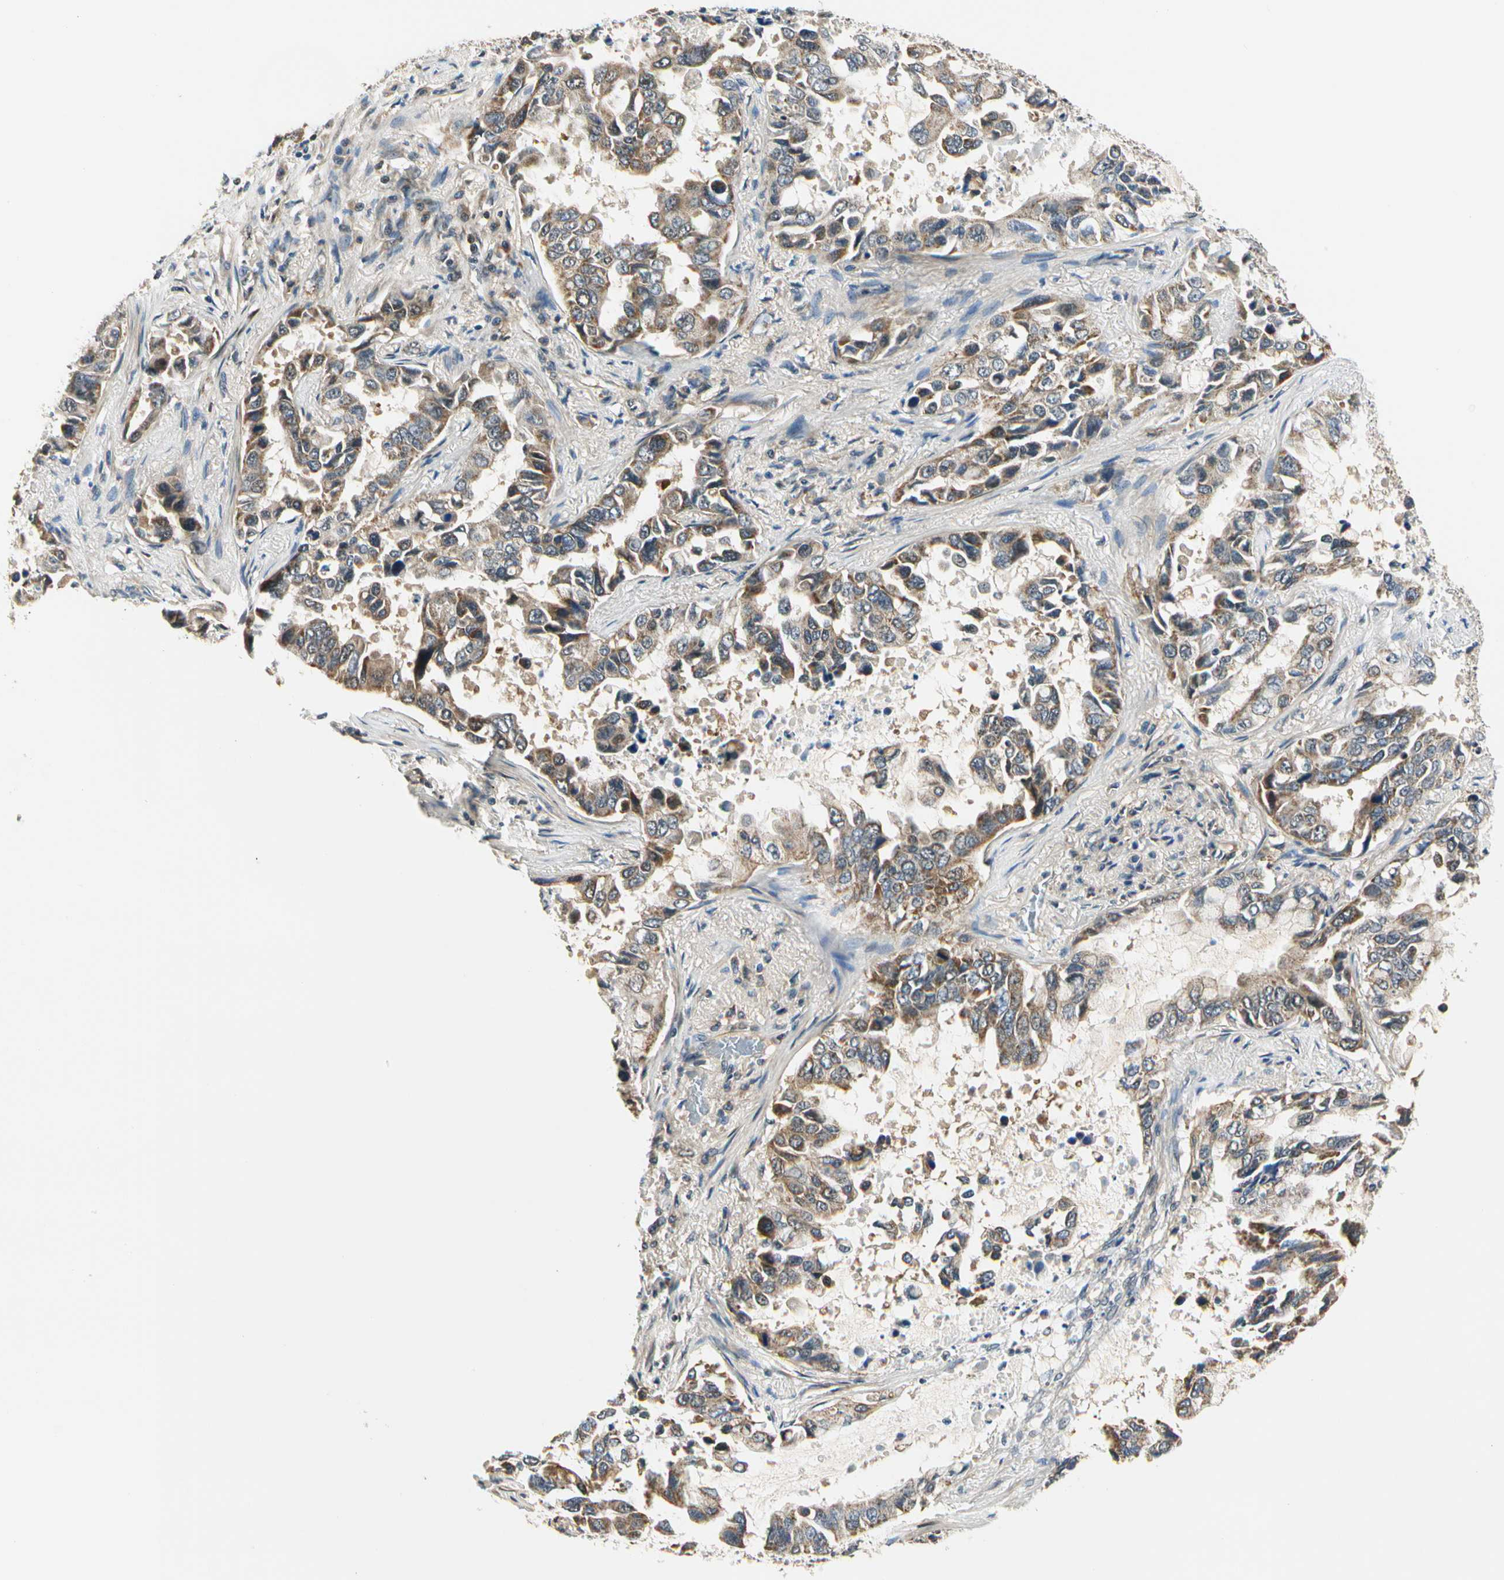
{"staining": {"intensity": "strong", "quantity": ">75%", "location": "cytoplasmic/membranous"}, "tissue": "lung cancer", "cell_type": "Tumor cells", "image_type": "cancer", "snomed": [{"axis": "morphology", "description": "Adenocarcinoma, NOS"}, {"axis": "topography", "description": "Lung"}], "caption": "Immunohistochemistry (IHC) (DAB) staining of lung adenocarcinoma exhibits strong cytoplasmic/membranous protein expression in approximately >75% of tumor cells.", "gene": "PDK2", "patient": {"sex": "male", "age": 64}}